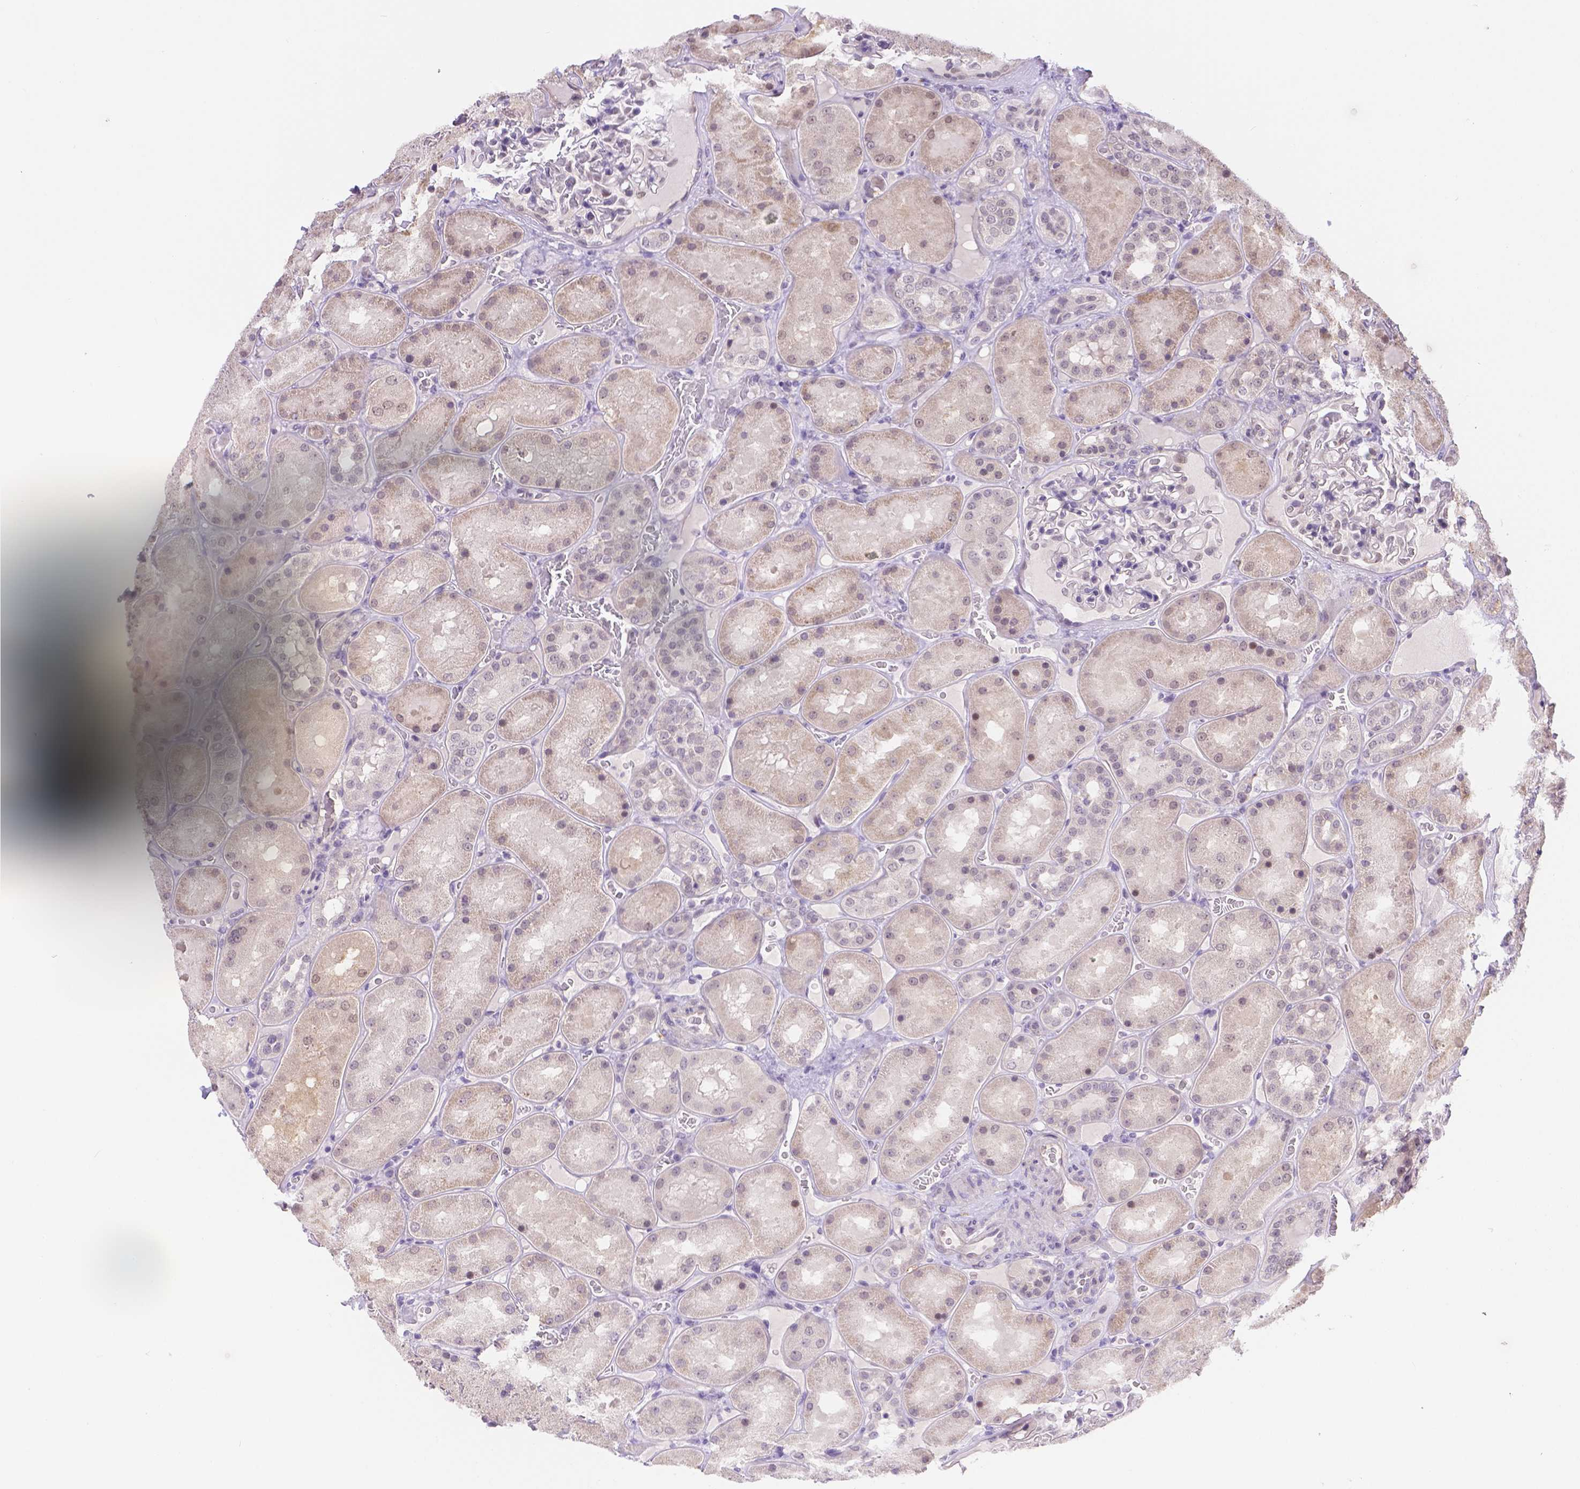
{"staining": {"intensity": "moderate", "quantity": "<25%", "location": "nuclear"}, "tissue": "kidney", "cell_type": "Cells in glomeruli", "image_type": "normal", "snomed": [{"axis": "morphology", "description": "Normal tissue, NOS"}, {"axis": "topography", "description": "Kidney"}], "caption": "Immunohistochemical staining of unremarkable human kidney demonstrates low levels of moderate nuclear expression in approximately <25% of cells in glomeruli.", "gene": "NXPE2", "patient": {"sex": "male", "age": 73}}